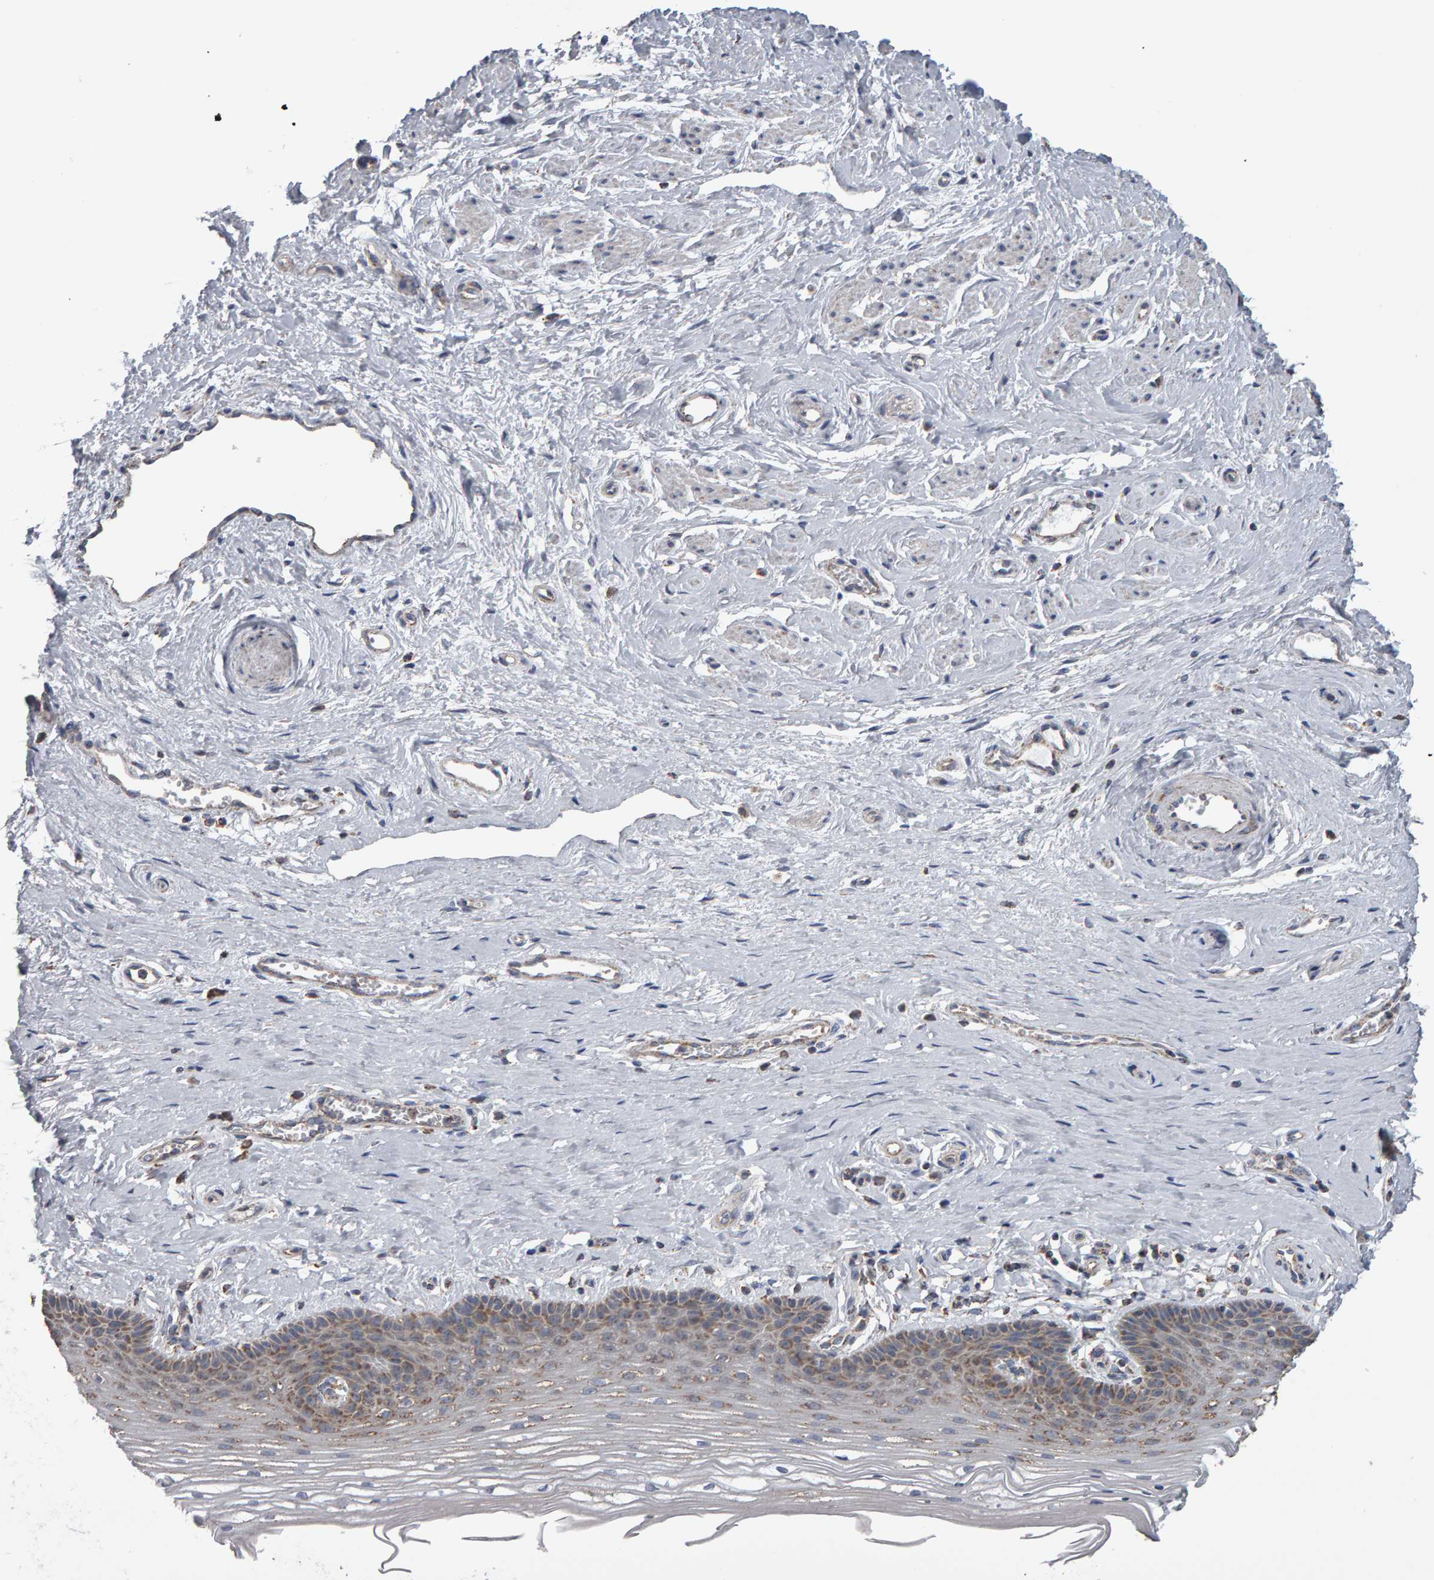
{"staining": {"intensity": "weak", "quantity": "25%-75%", "location": "cytoplasmic/membranous"}, "tissue": "vagina", "cell_type": "Squamous epithelial cells", "image_type": "normal", "snomed": [{"axis": "morphology", "description": "Normal tissue, NOS"}, {"axis": "topography", "description": "Vagina"}], "caption": "Squamous epithelial cells show weak cytoplasmic/membranous positivity in about 25%-75% of cells in normal vagina. (Stains: DAB in brown, nuclei in blue, Microscopy: brightfield microscopy at high magnification).", "gene": "TOM1L1", "patient": {"sex": "female", "age": 46}}